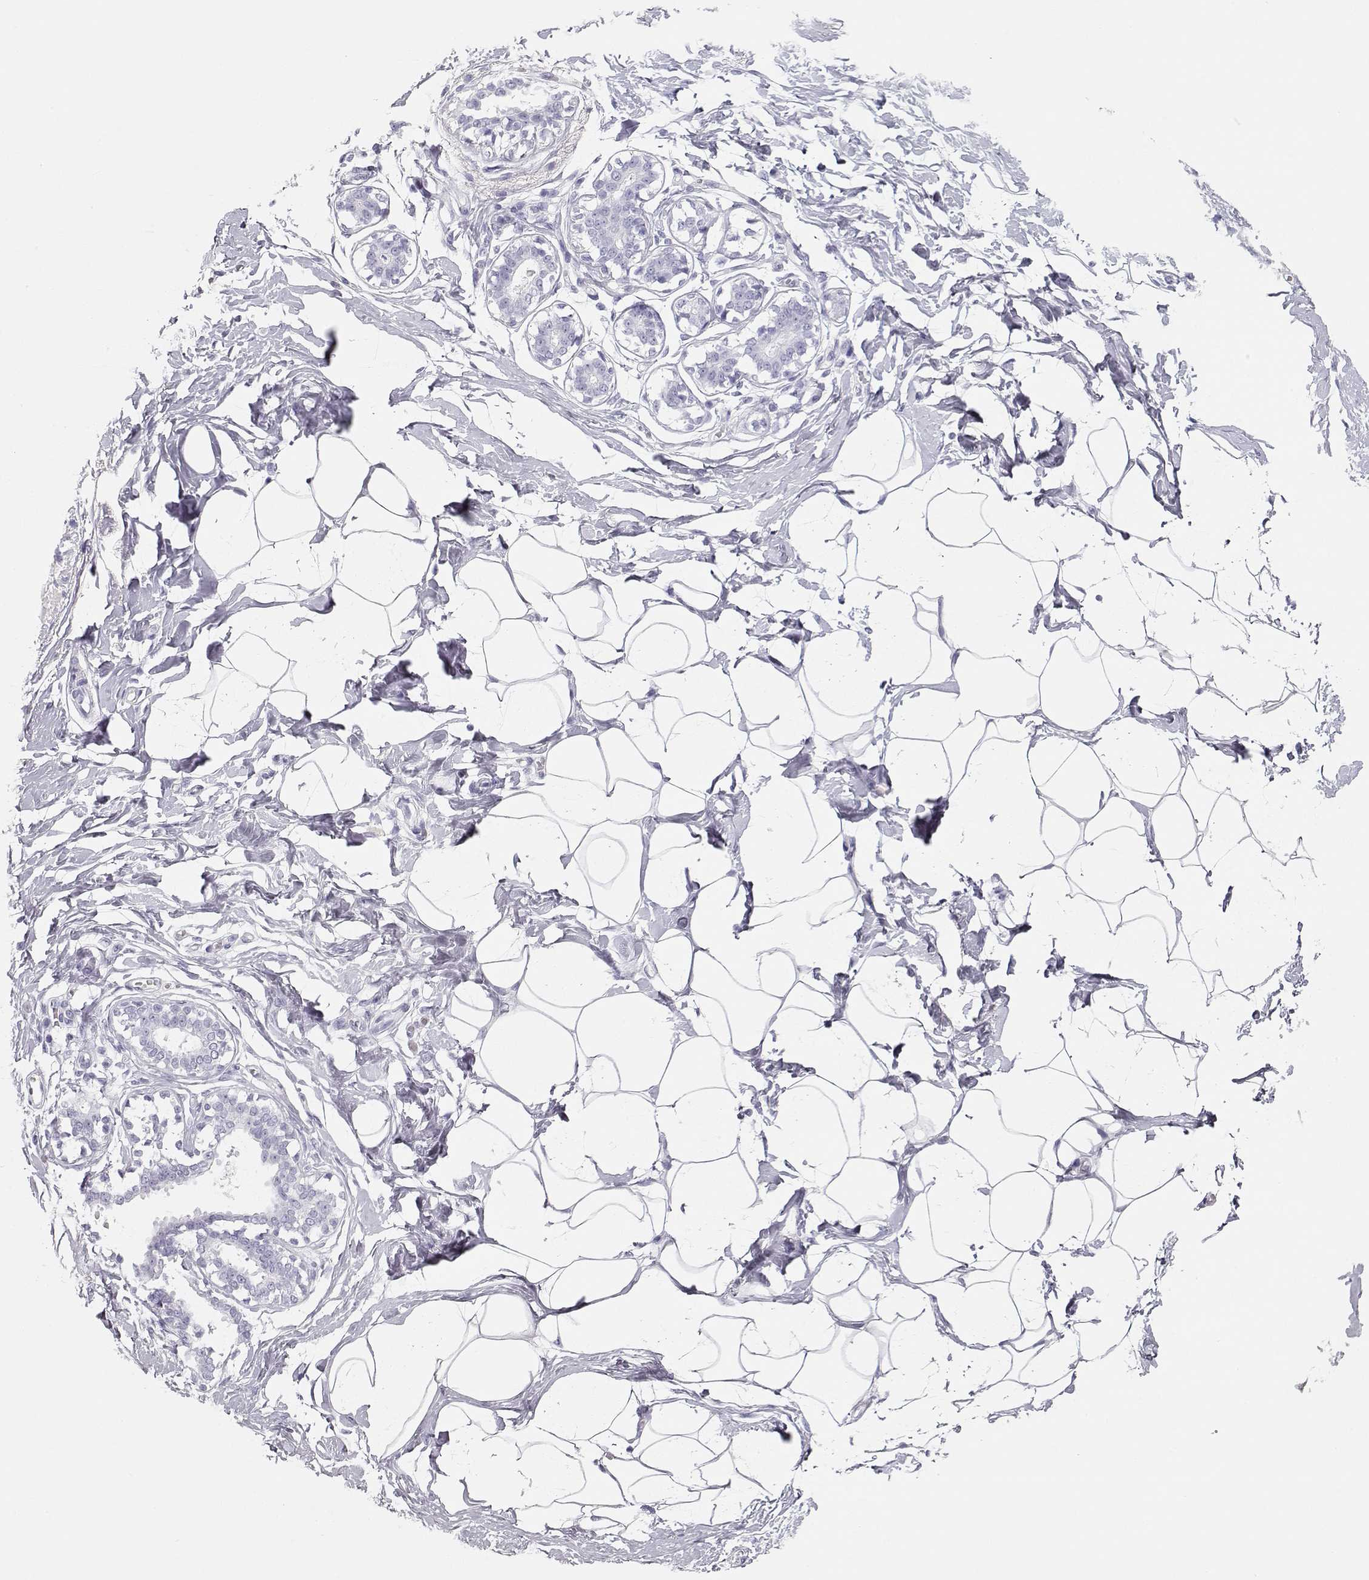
{"staining": {"intensity": "negative", "quantity": "none", "location": "none"}, "tissue": "breast", "cell_type": "Adipocytes", "image_type": "normal", "snomed": [{"axis": "morphology", "description": "Normal tissue, NOS"}, {"axis": "morphology", "description": "Lobular carcinoma, in situ"}, {"axis": "topography", "description": "Breast"}], "caption": "Image shows no protein positivity in adipocytes of unremarkable breast. Nuclei are stained in blue.", "gene": "TKTL1", "patient": {"sex": "female", "age": 35}}